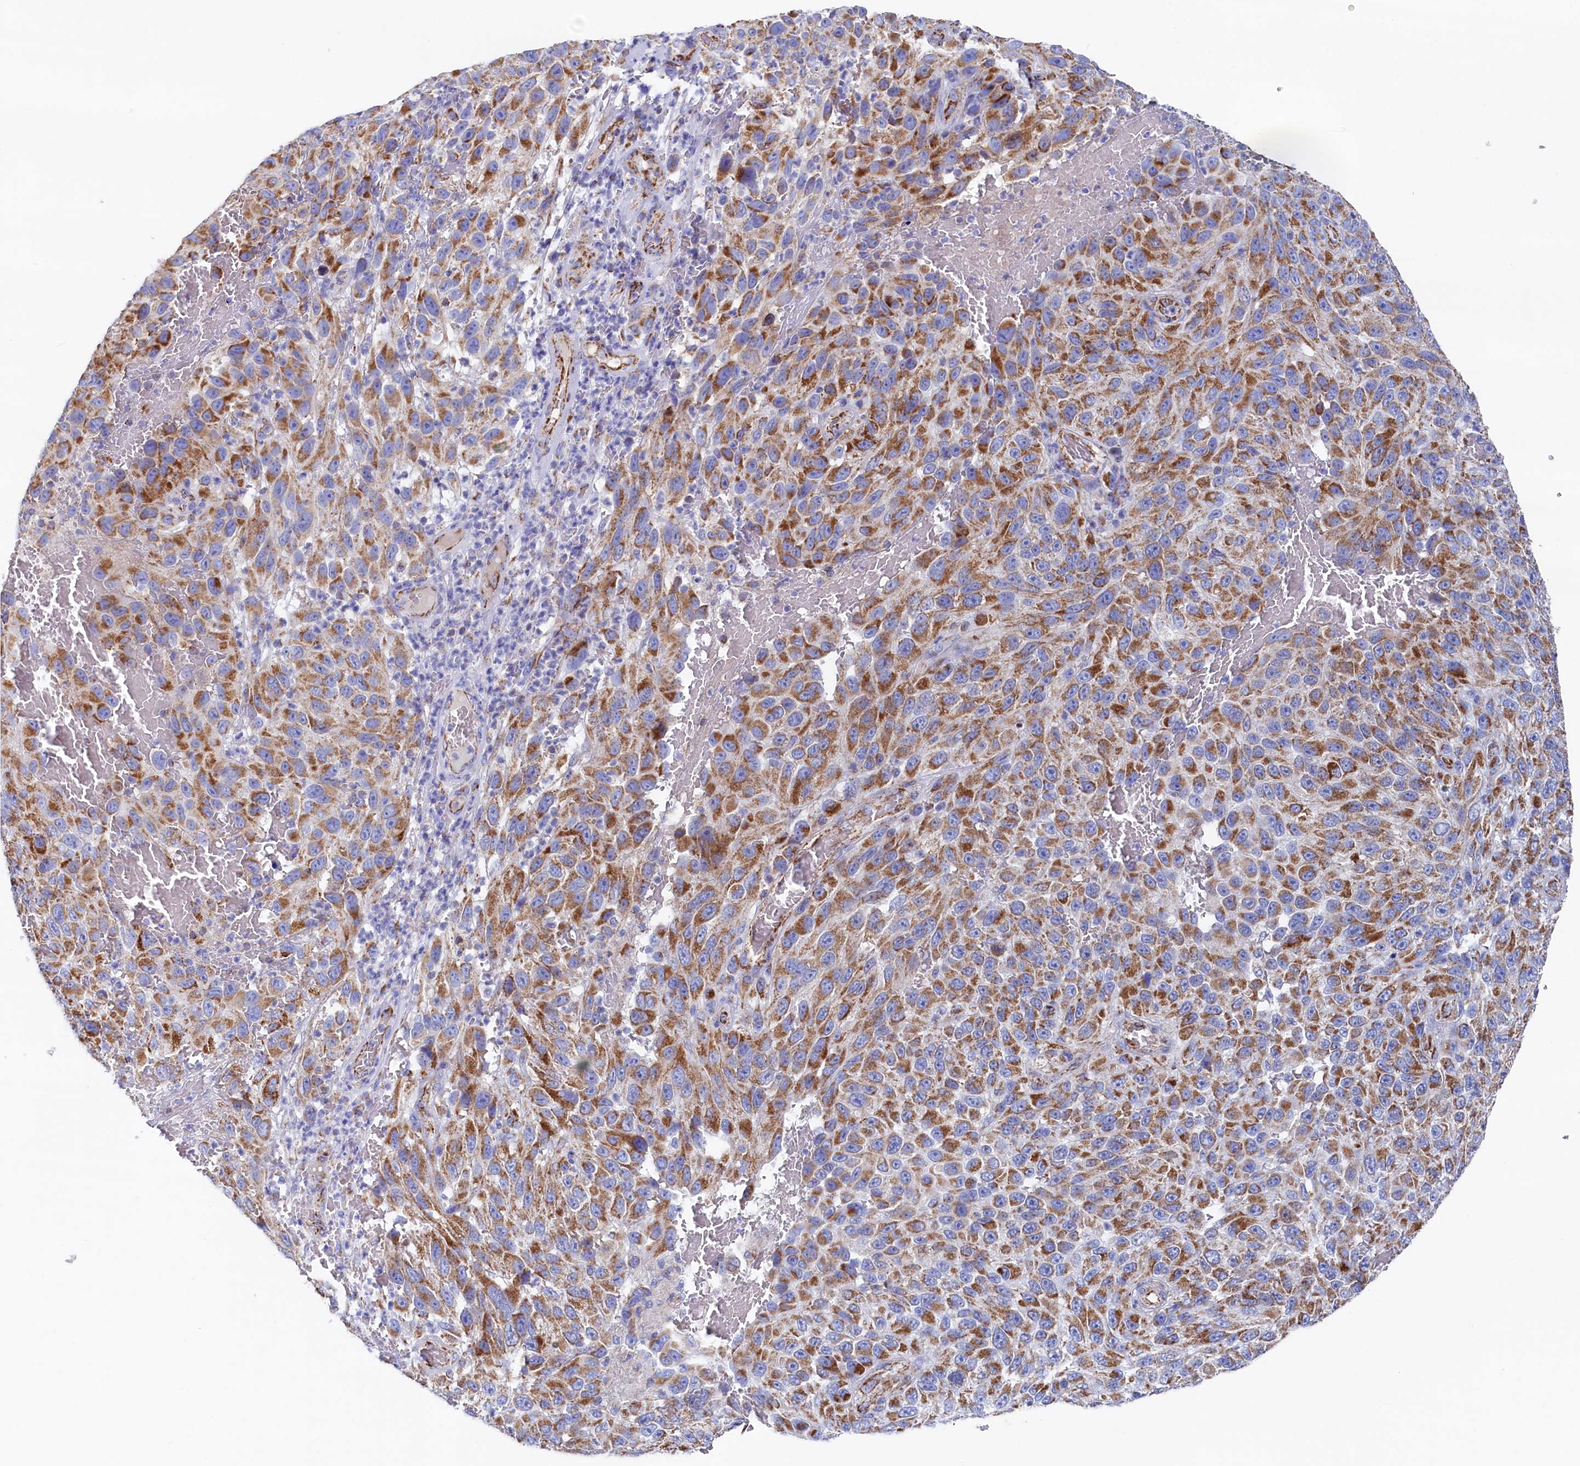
{"staining": {"intensity": "moderate", "quantity": ">75%", "location": "cytoplasmic/membranous"}, "tissue": "melanoma", "cell_type": "Tumor cells", "image_type": "cancer", "snomed": [{"axis": "morphology", "description": "Malignant melanoma, NOS"}, {"axis": "topography", "description": "Skin"}], "caption": "This micrograph shows IHC staining of malignant melanoma, with medium moderate cytoplasmic/membranous staining in approximately >75% of tumor cells.", "gene": "MMAB", "patient": {"sex": "female", "age": 96}}